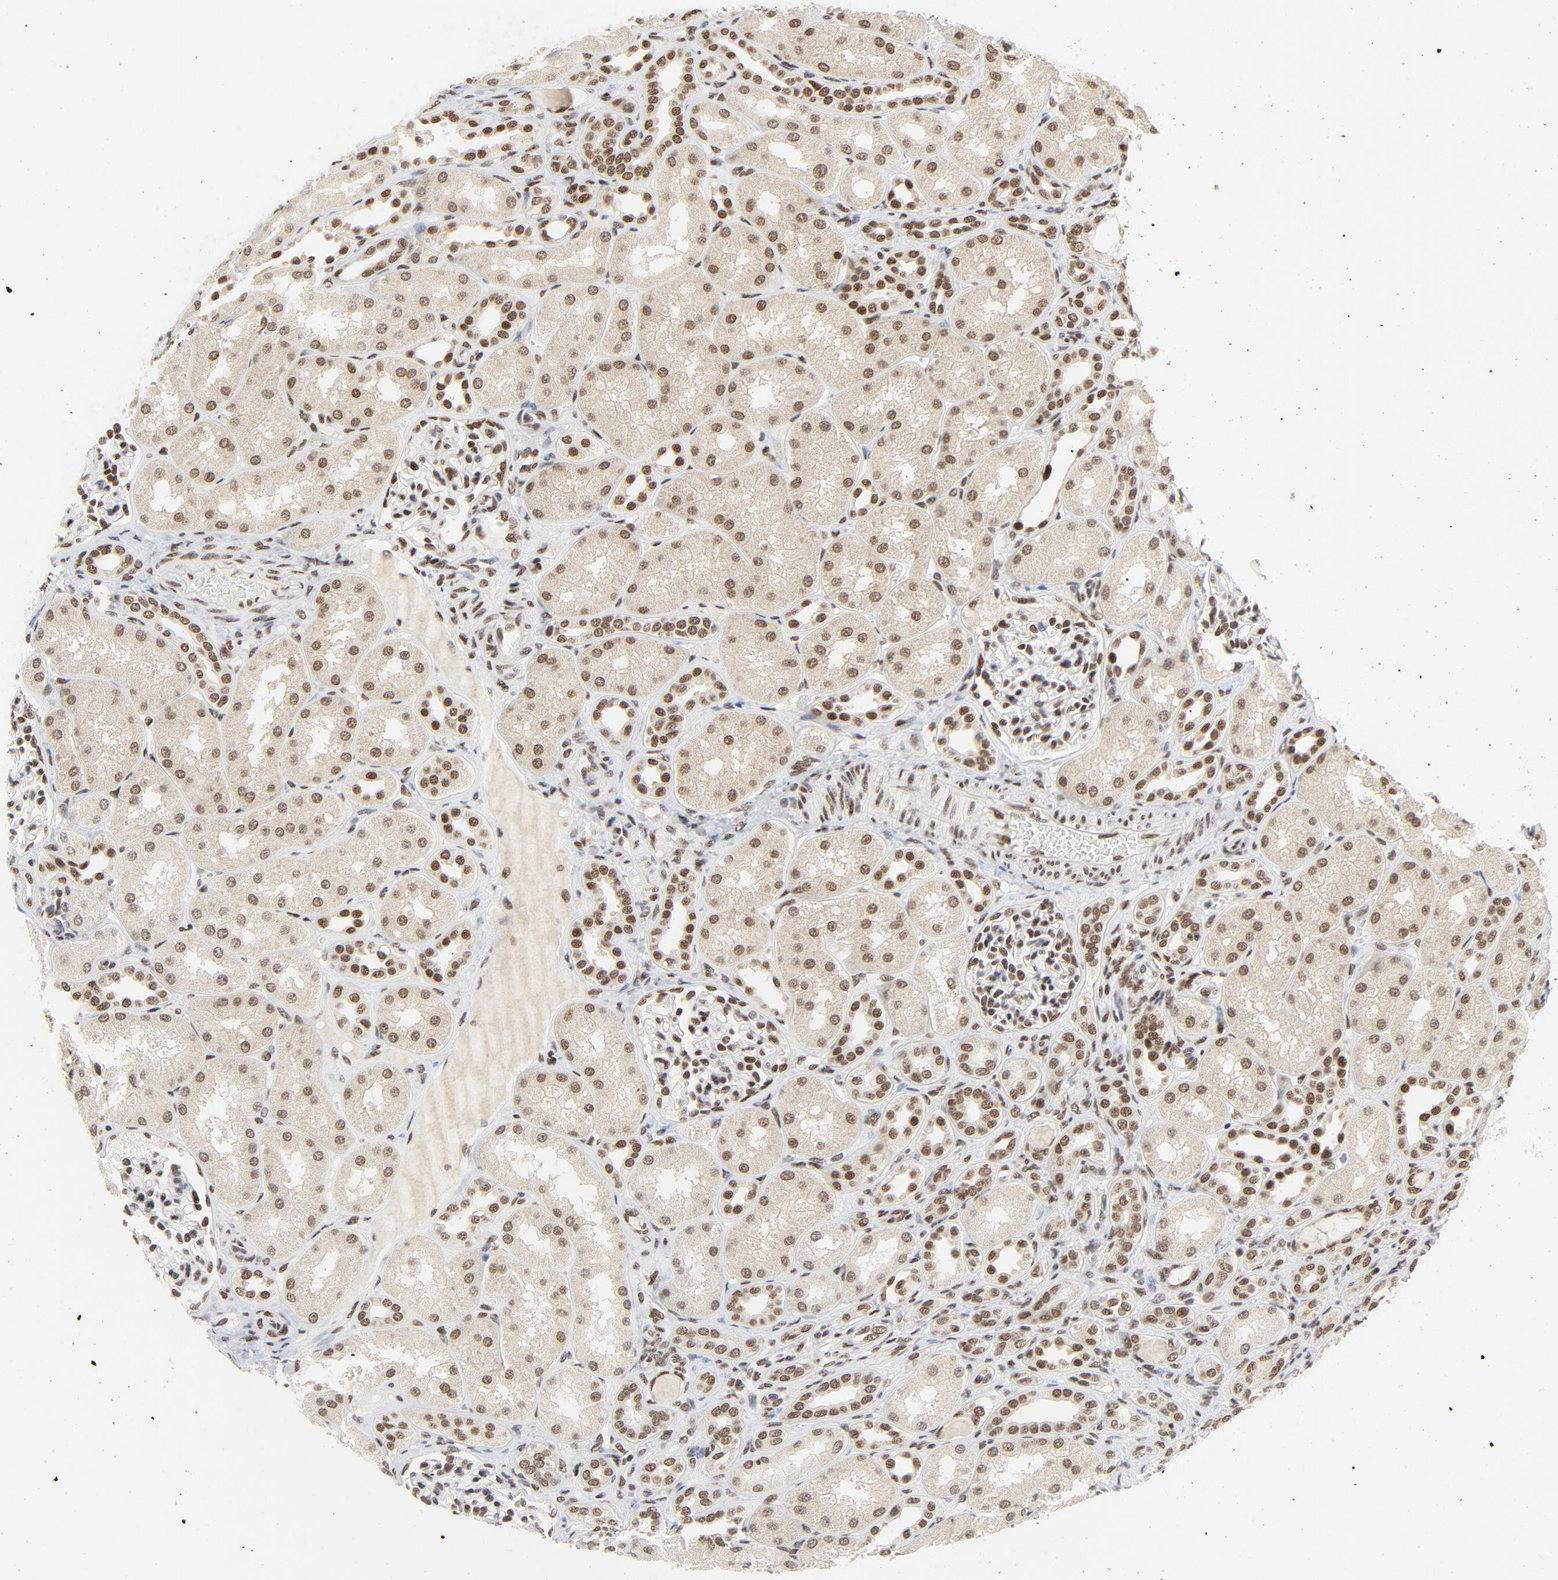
{"staining": {"intensity": "moderate", "quantity": ">75%", "location": "nuclear"}, "tissue": "kidney", "cell_type": "Cells in glomeruli", "image_type": "normal", "snomed": [{"axis": "morphology", "description": "Normal tissue, NOS"}, {"axis": "topography", "description": "Kidney"}], "caption": "Immunohistochemistry micrograph of normal human kidney stained for a protein (brown), which demonstrates medium levels of moderate nuclear positivity in about >75% of cells in glomeruli.", "gene": "ERCC1", "patient": {"sex": "male", "age": 7}}